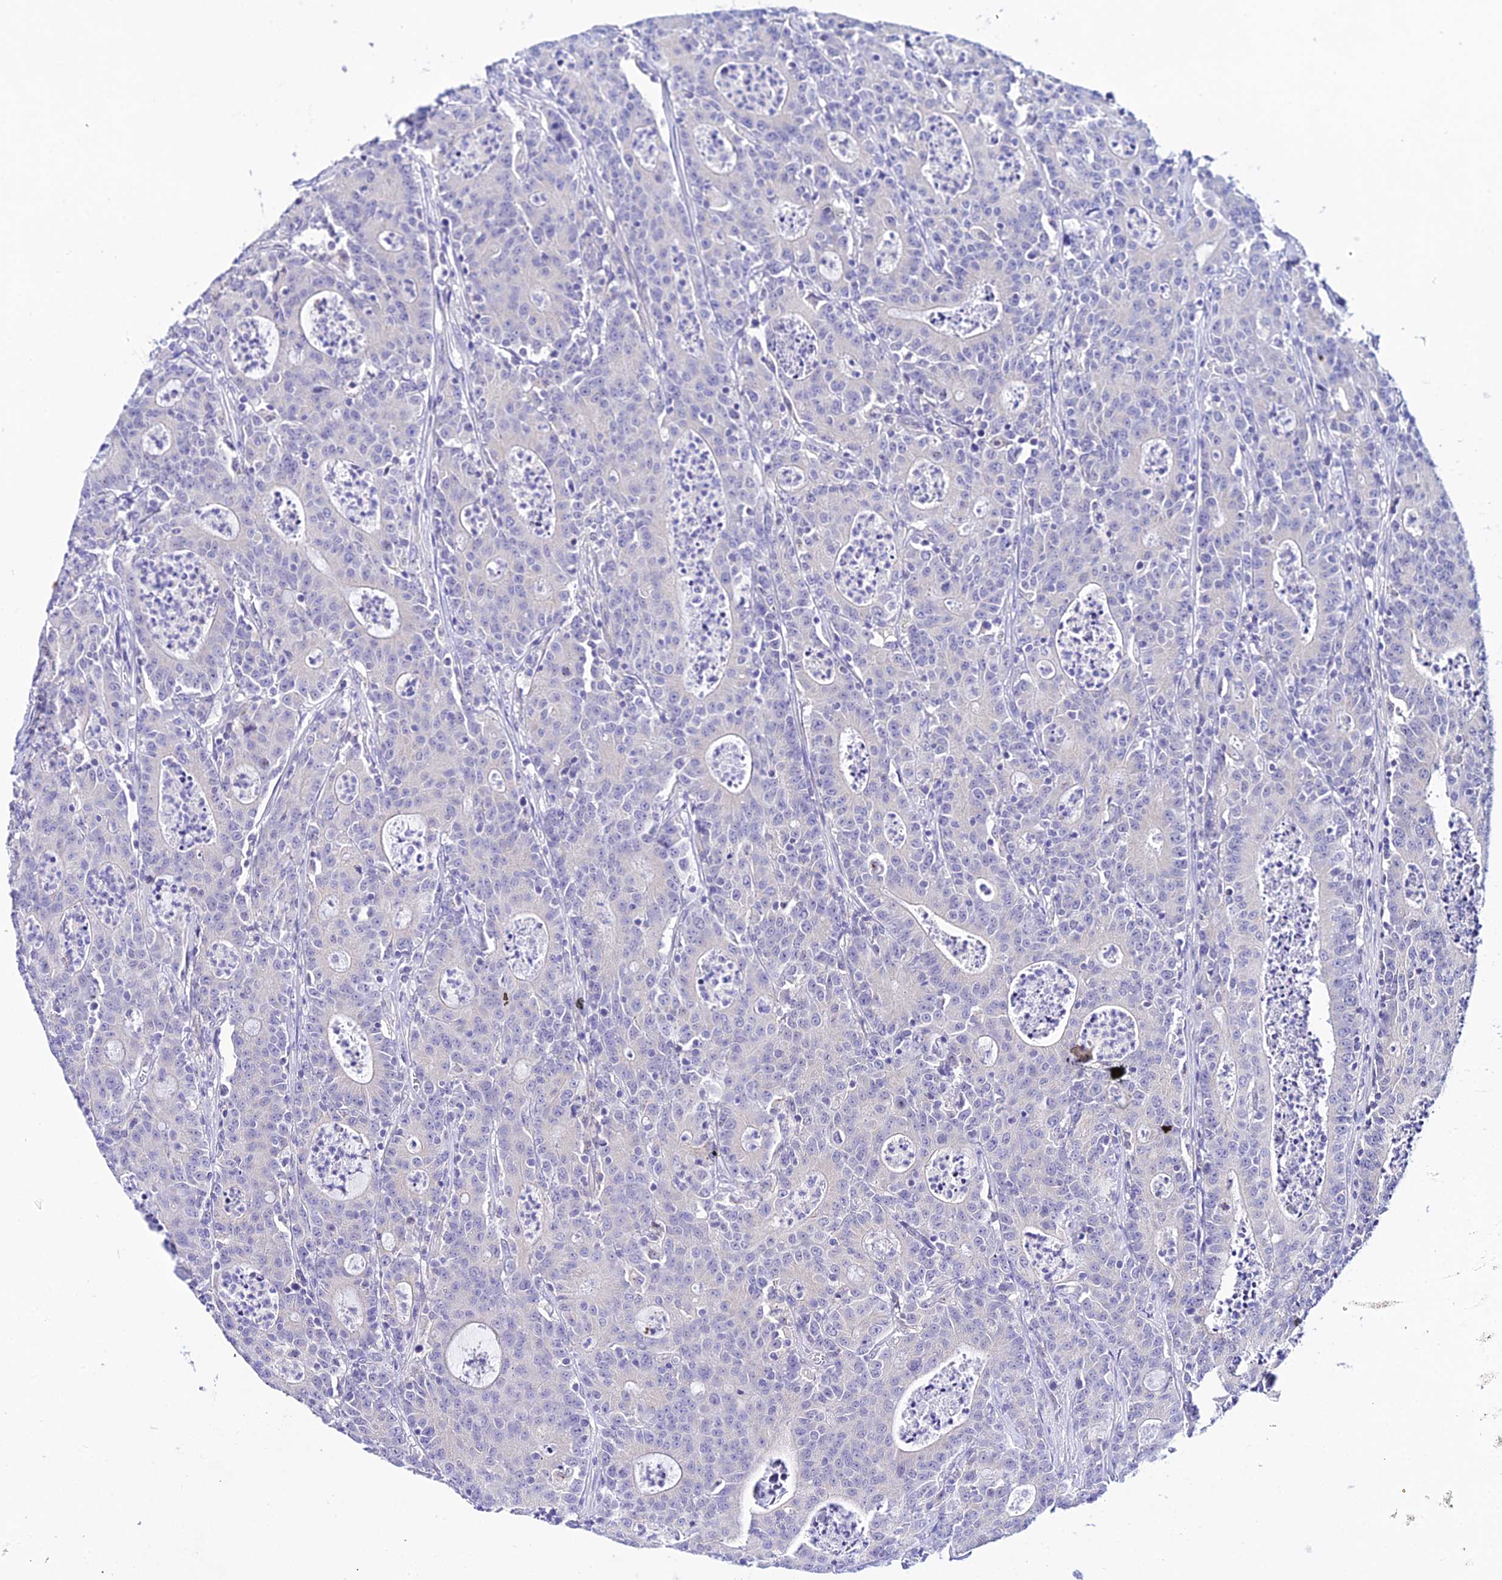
{"staining": {"intensity": "negative", "quantity": "none", "location": "none"}, "tissue": "colorectal cancer", "cell_type": "Tumor cells", "image_type": "cancer", "snomed": [{"axis": "morphology", "description": "Adenocarcinoma, NOS"}, {"axis": "topography", "description": "Colon"}], "caption": "Immunohistochemical staining of human colorectal cancer (adenocarcinoma) reveals no significant staining in tumor cells.", "gene": "ATG16L2", "patient": {"sex": "male", "age": 83}}